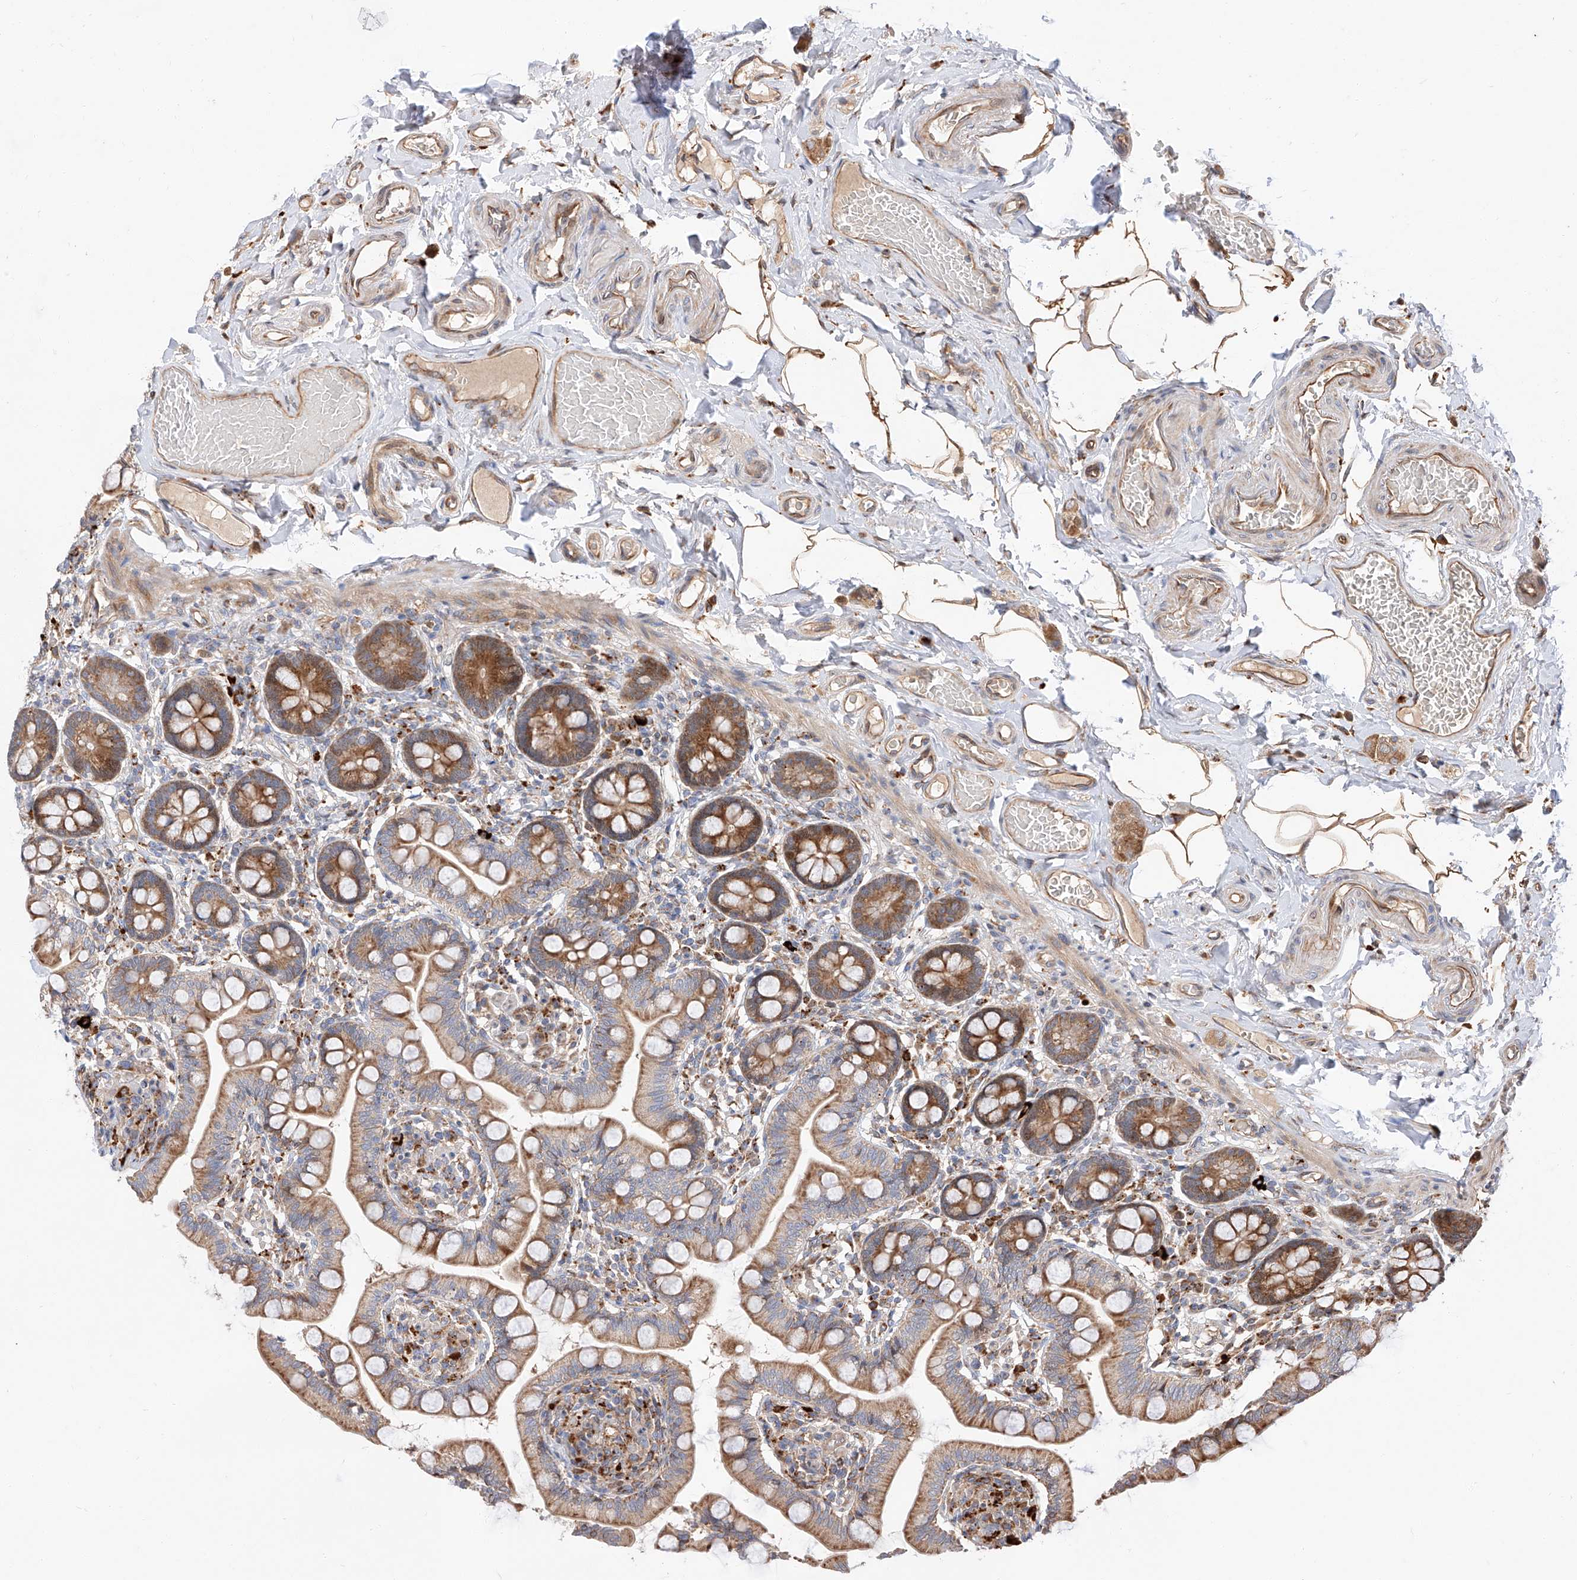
{"staining": {"intensity": "moderate", "quantity": ">75%", "location": "cytoplasmic/membranous"}, "tissue": "small intestine", "cell_type": "Glandular cells", "image_type": "normal", "snomed": [{"axis": "morphology", "description": "Normal tissue, NOS"}, {"axis": "topography", "description": "Small intestine"}], "caption": "A histopathology image of human small intestine stained for a protein displays moderate cytoplasmic/membranous brown staining in glandular cells.", "gene": "DIRAS3", "patient": {"sex": "female", "age": 64}}